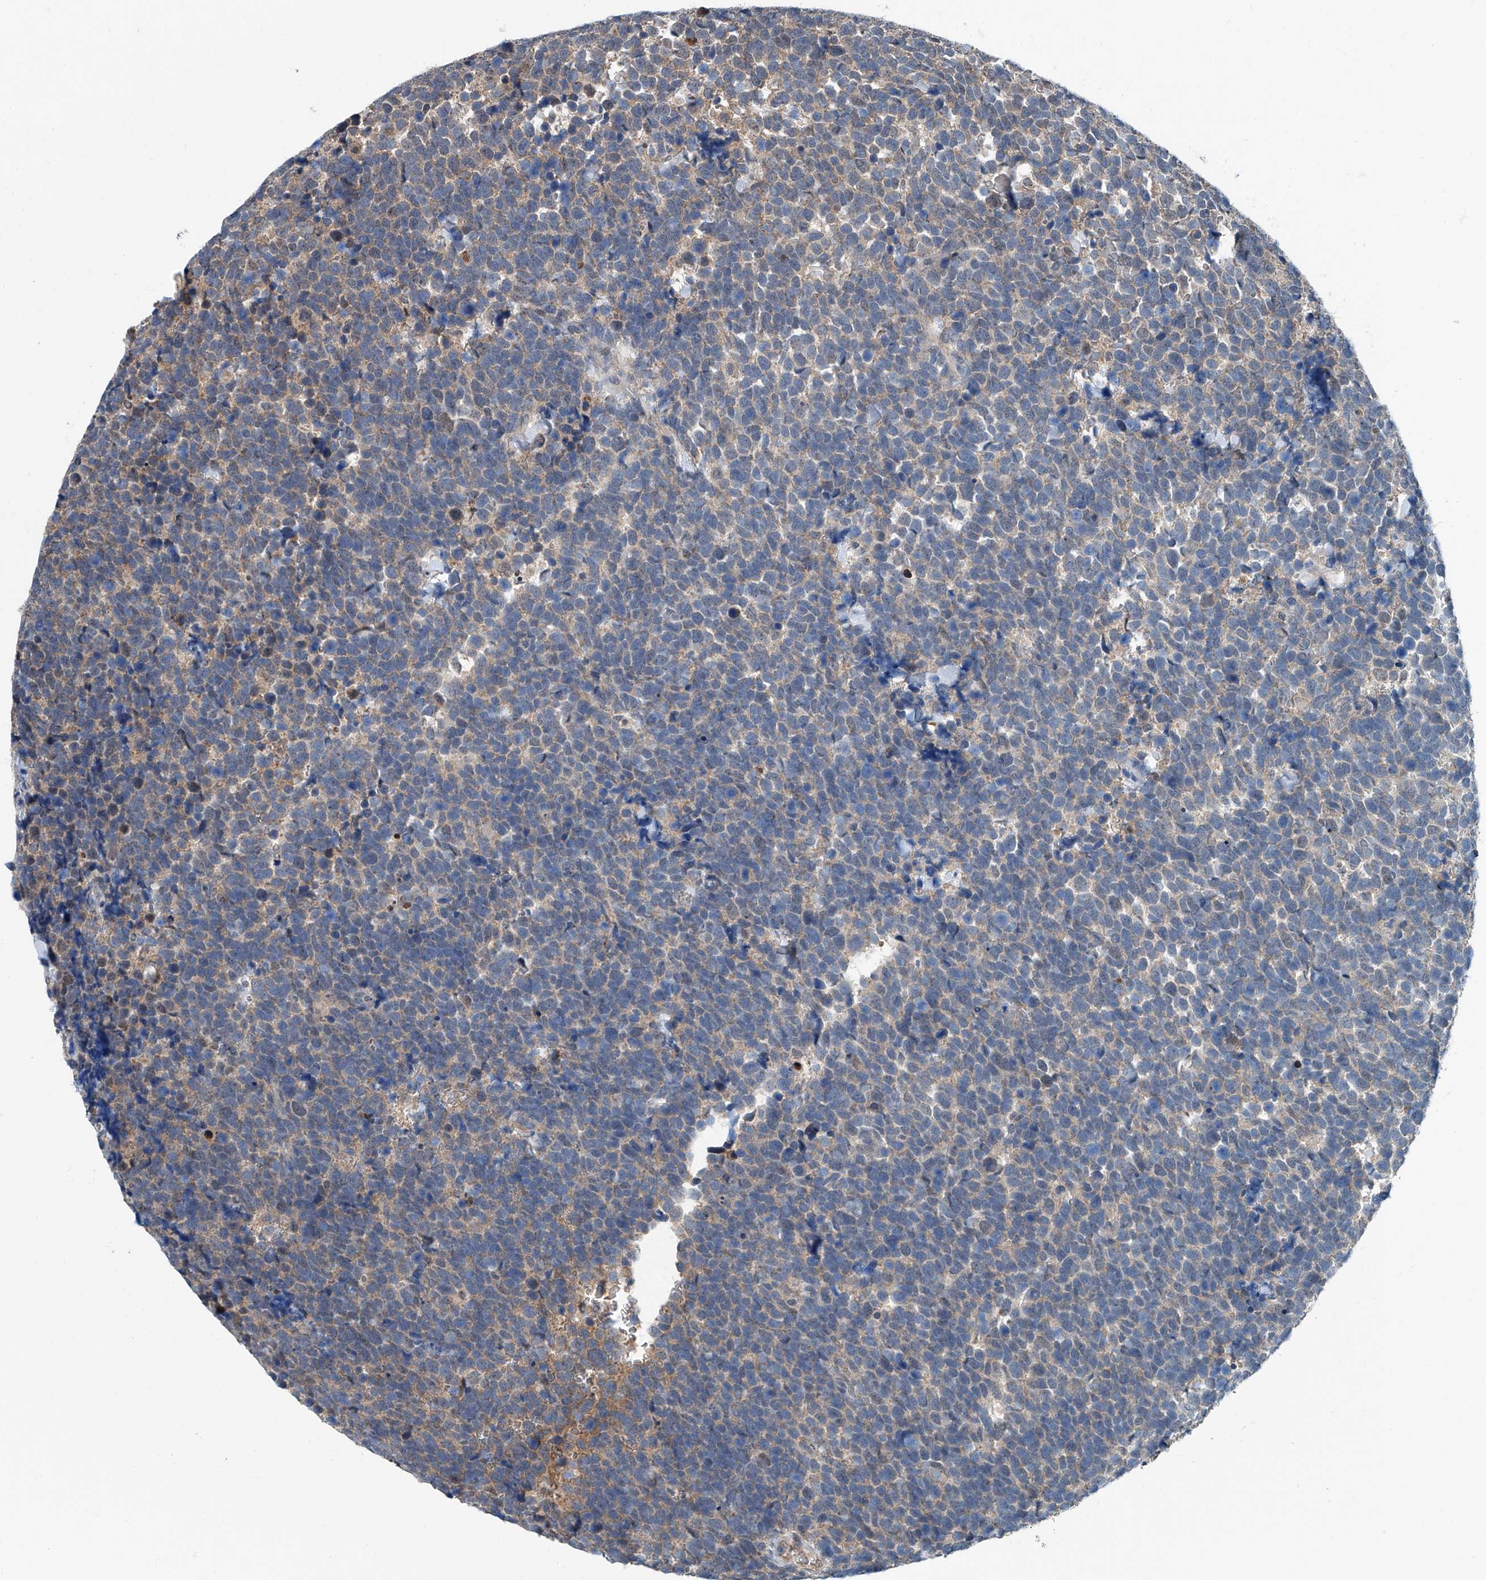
{"staining": {"intensity": "weak", "quantity": "25%-75%", "location": "cytoplasmic/membranous"}, "tissue": "urothelial cancer", "cell_type": "Tumor cells", "image_type": "cancer", "snomed": [{"axis": "morphology", "description": "Urothelial carcinoma, High grade"}, {"axis": "topography", "description": "Urinary bladder"}], "caption": "A high-resolution histopathology image shows immunohistochemistry staining of urothelial cancer, which reveals weak cytoplasmic/membranous staining in about 25%-75% of tumor cells.", "gene": "CLK1", "patient": {"sex": "female", "age": 82}}